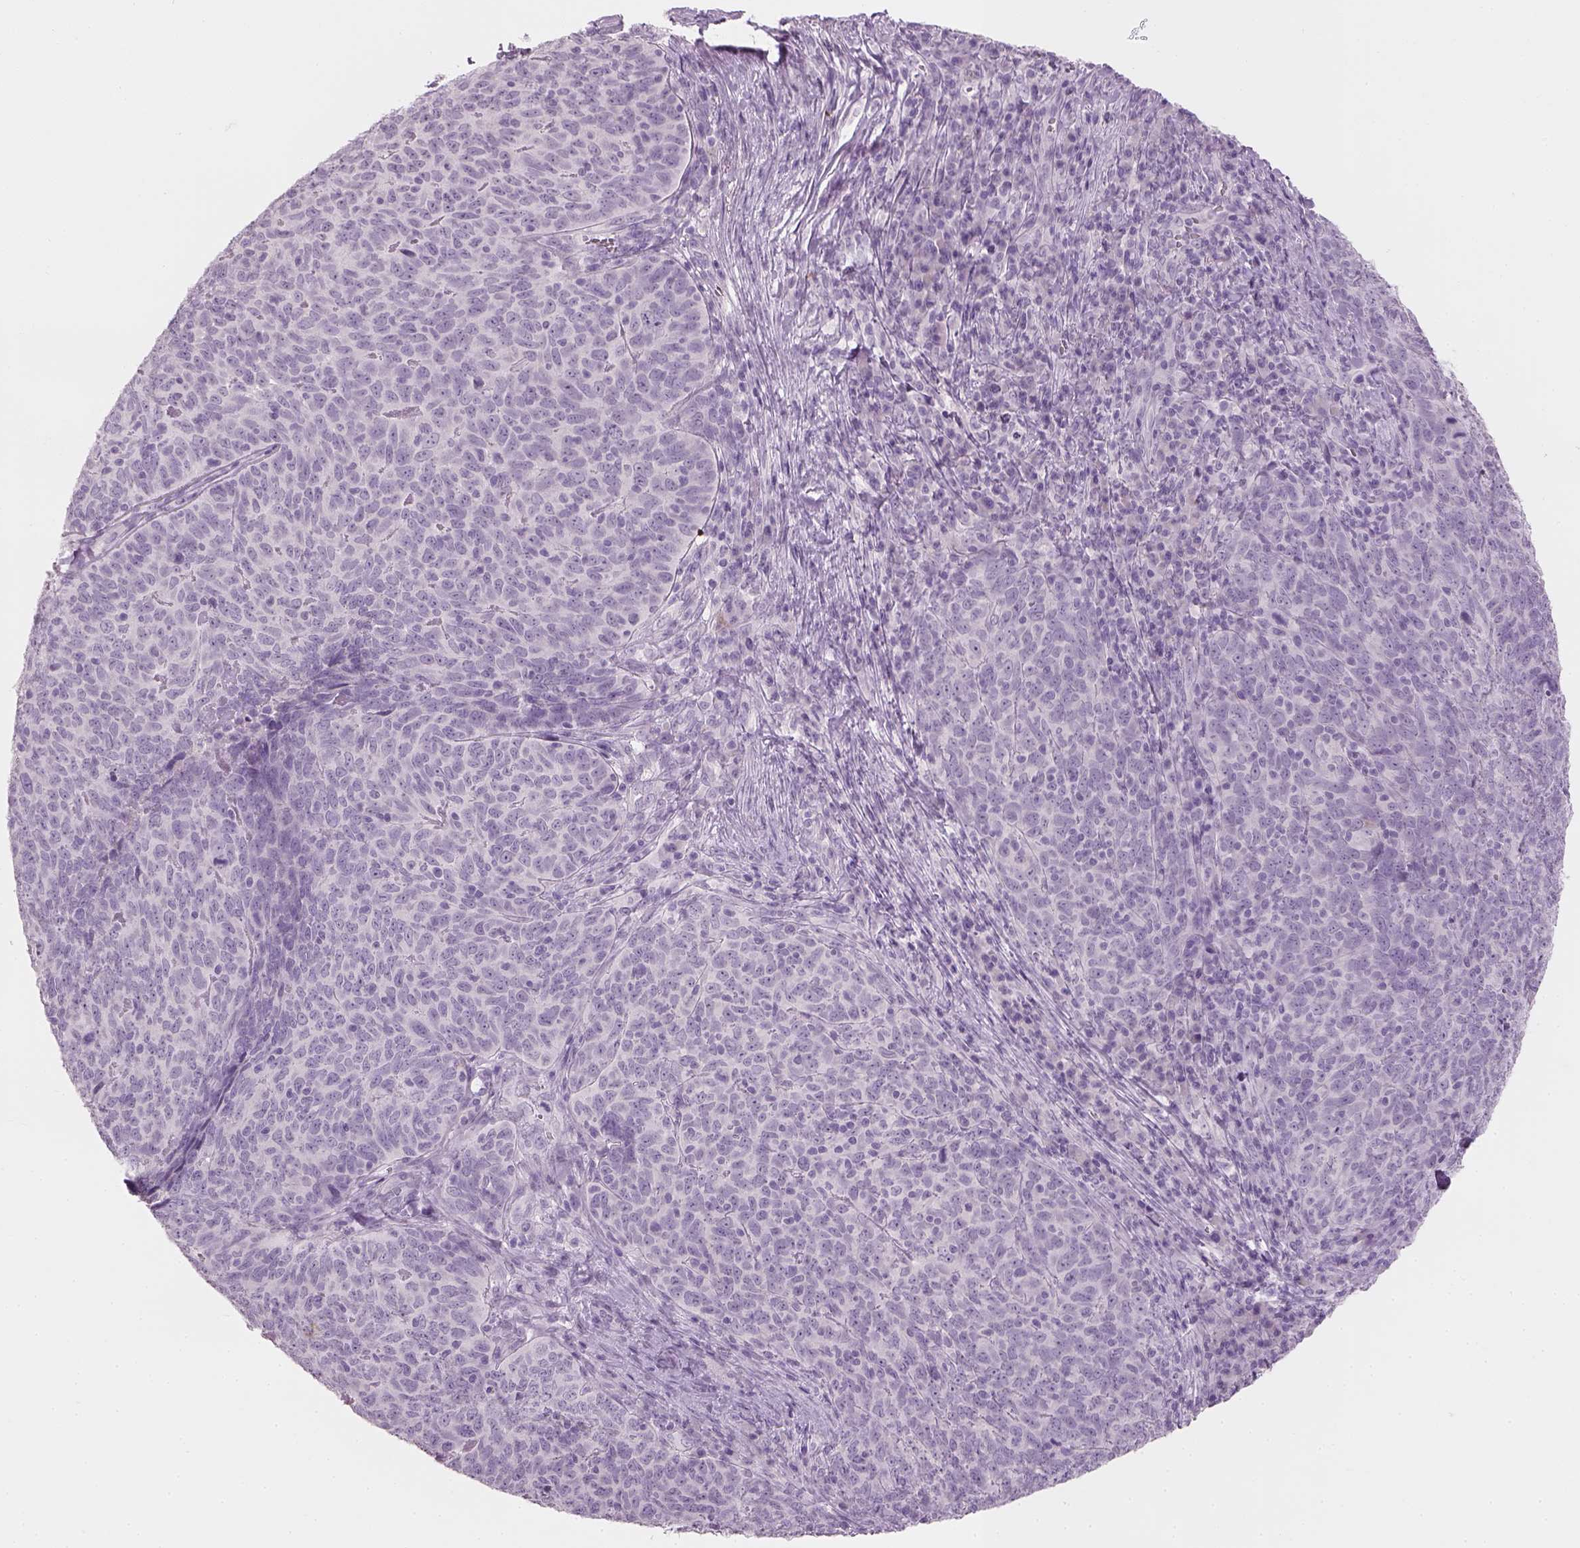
{"staining": {"intensity": "negative", "quantity": "none", "location": "none"}, "tissue": "skin cancer", "cell_type": "Tumor cells", "image_type": "cancer", "snomed": [{"axis": "morphology", "description": "Squamous cell carcinoma, NOS"}, {"axis": "topography", "description": "Skin"}, {"axis": "topography", "description": "Anal"}], "caption": "Skin cancer stained for a protein using immunohistochemistry reveals no staining tumor cells.", "gene": "TH", "patient": {"sex": "female", "age": 51}}